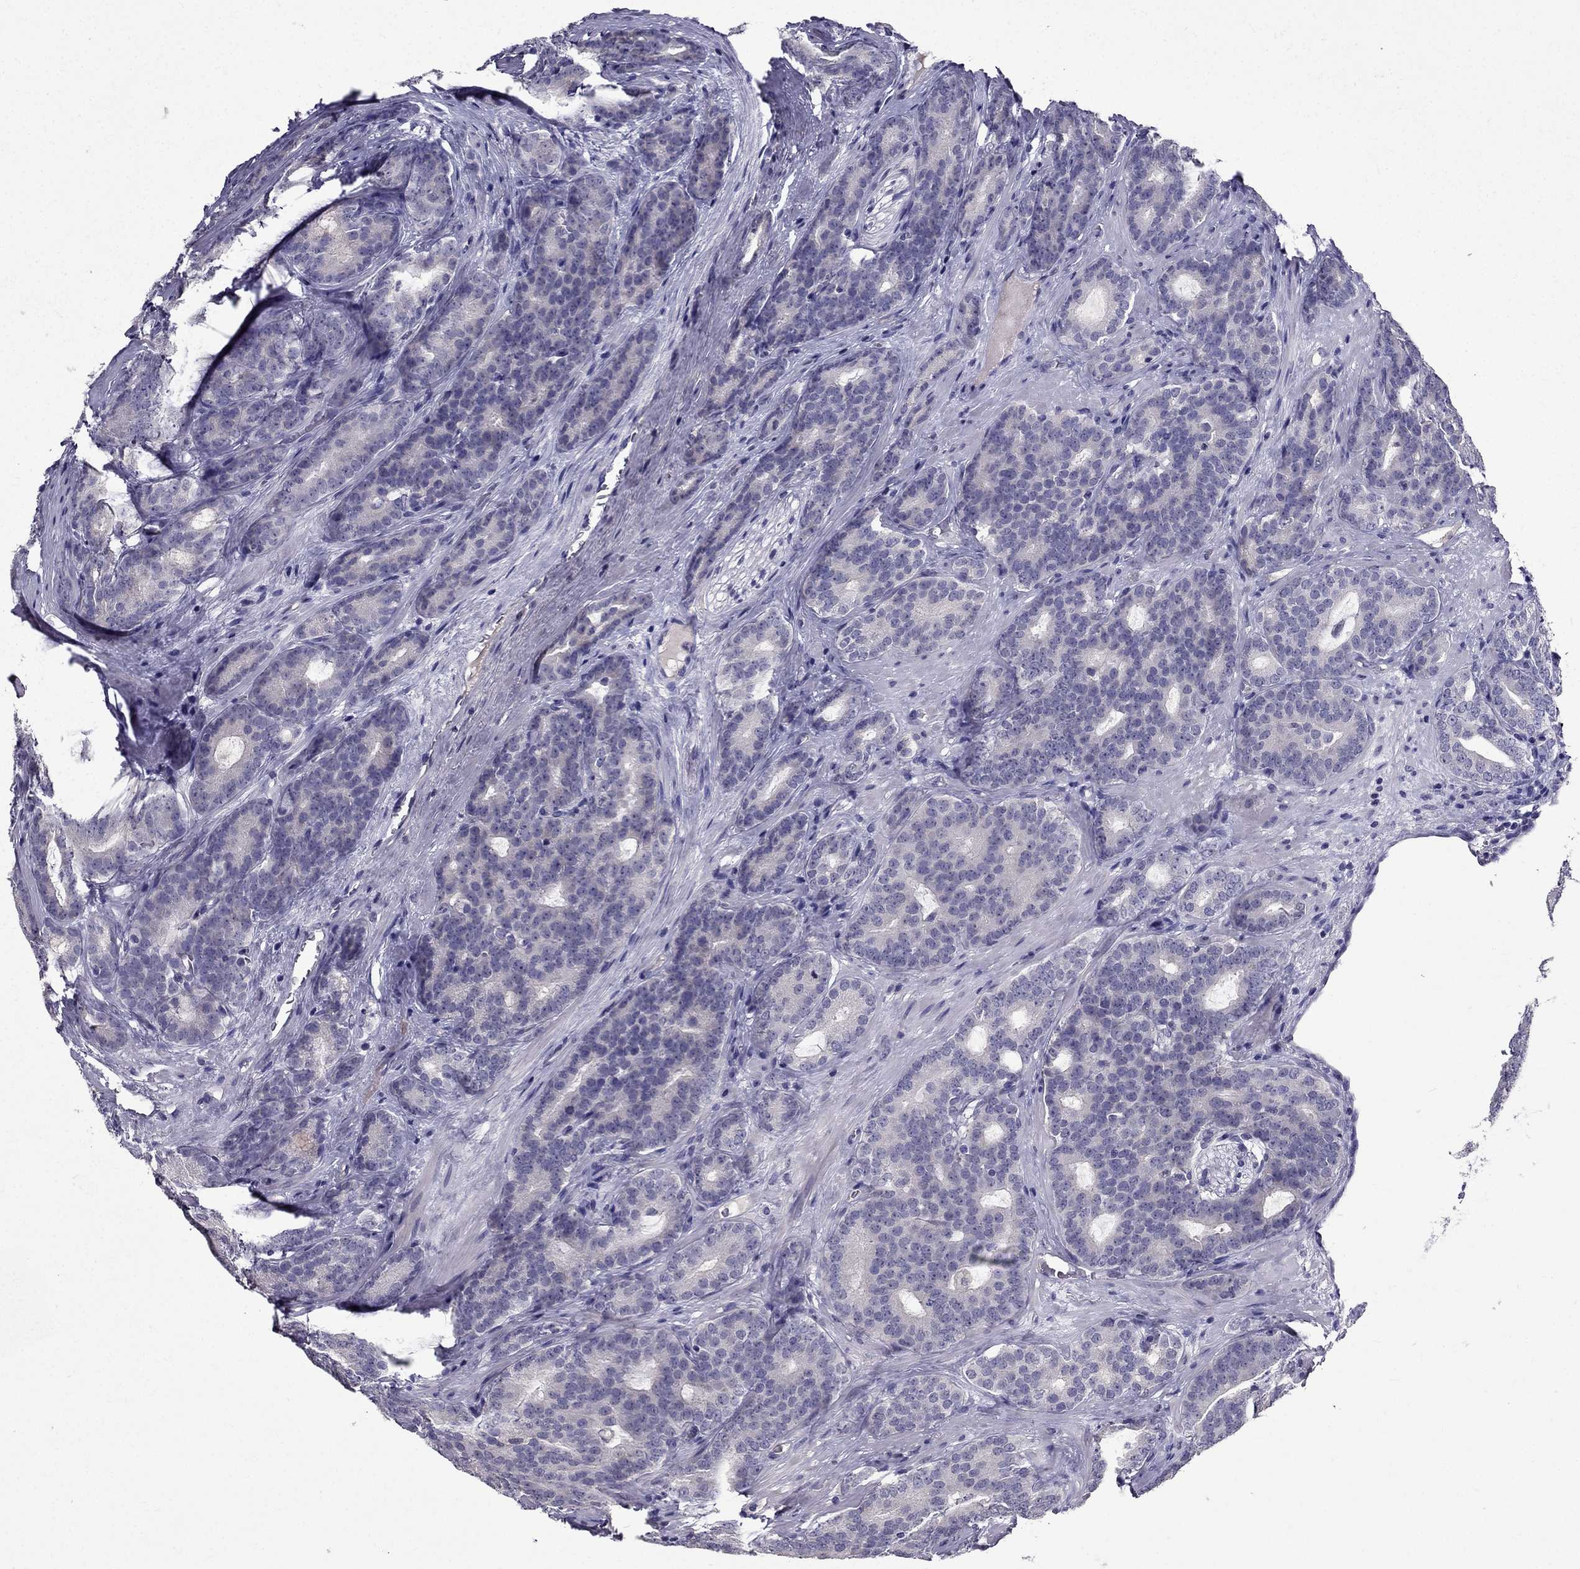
{"staining": {"intensity": "negative", "quantity": "none", "location": "none"}, "tissue": "prostate cancer", "cell_type": "Tumor cells", "image_type": "cancer", "snomed": [{"axis": "morphology", "description": "Adenocarcinoma, NOS"}, {"axis": "topography", "description": "Prostate"}], "caption": "Photomicrograph shows no significant protein staining in tumor cells of prostate cancer.", "gene": "DUSP15", "patient": {"sex": "male", "age": 71}}